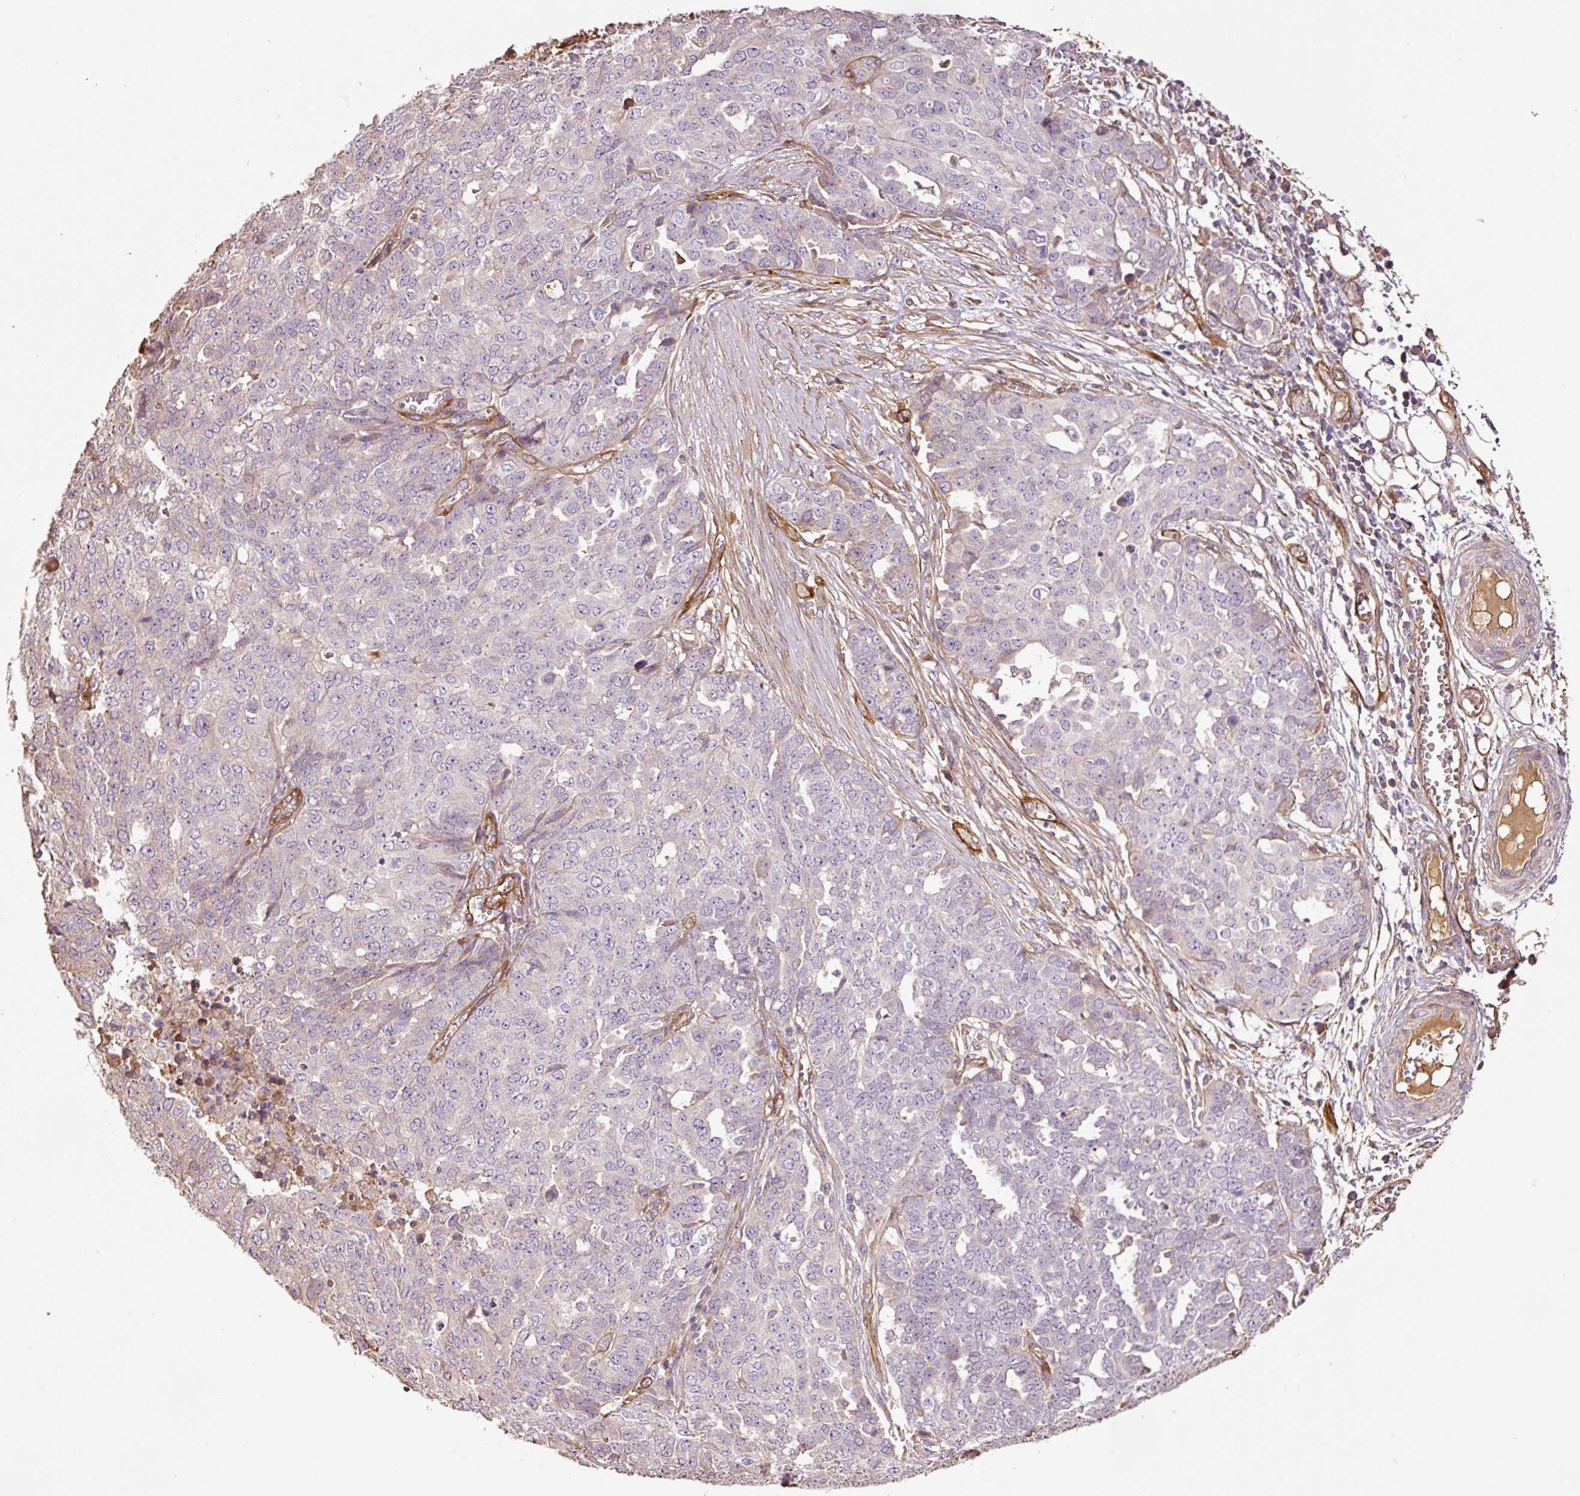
{"staining": {"intensity": "negative", "quantity": "none", "location": "none"}, "tissue": "ovarian cancer", "cell_type": "Tumor cells", "image_type": "cancer", "snomed": [{"axis": "morphology", "description": "Cystadenocarcinoma, serous, NOS"}, {"axis": "topography", "description": "Soft tissue"}, {"axis": "topography", "description": "Ovary"}], "caption": "IHC micrograph of neoplastic tissue: human ovarian cancer stained with DAB (3,3'-diaminobenzidine) demonstrates no significant protein positivity in tumor cells.", "gene": "NID2", "patient": {"sex": "female", "age": 57}}